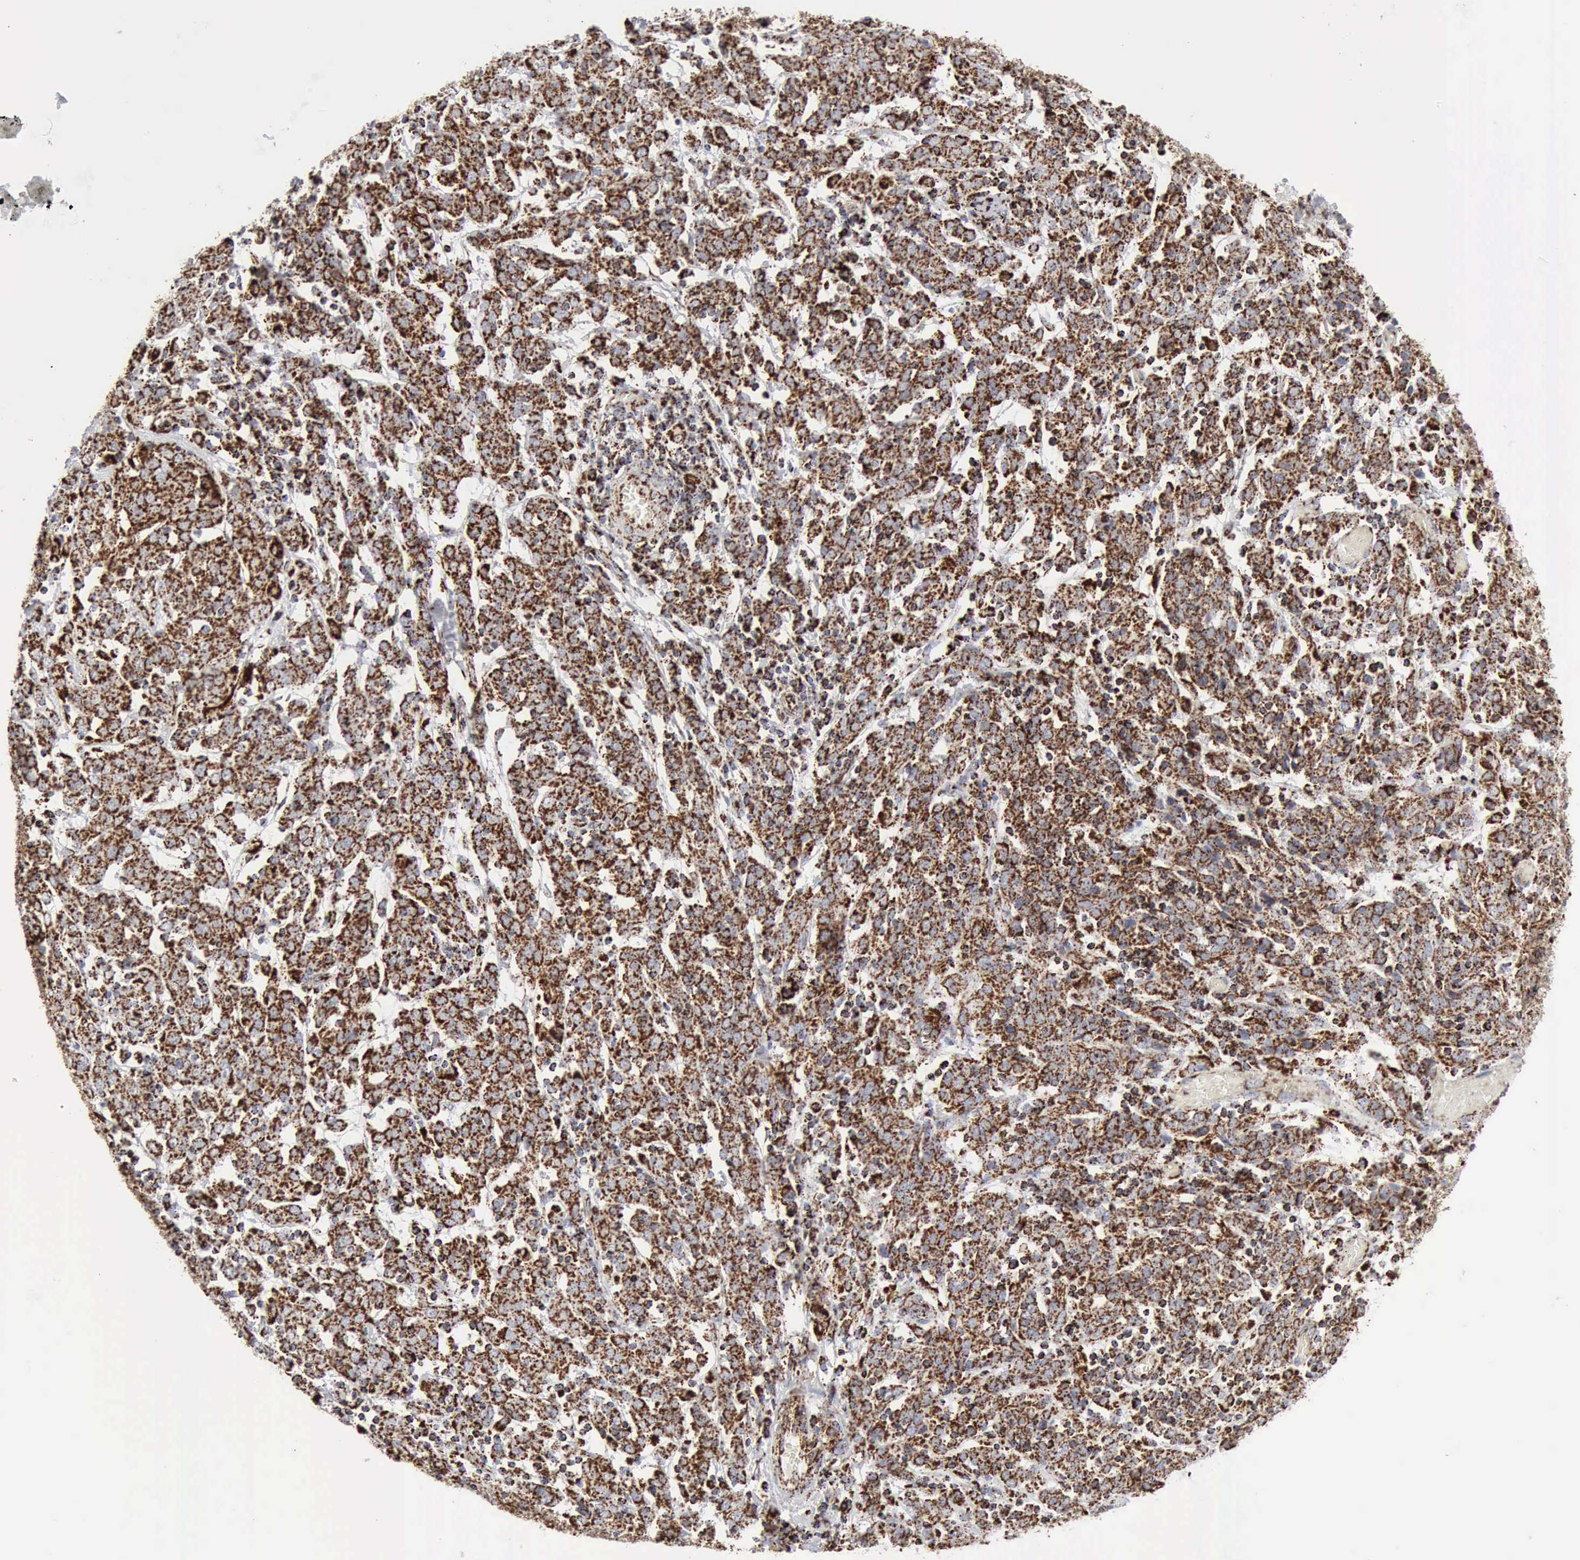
{"staining": {"intensity": "strong", "quantity": ">75%", "location": "cytoplasmic/membranous"}, "tissue": "cervical cancer", "cell_type": "Tumor cells", "image_type": "cancer", "snomed": [{"axis": "morphology", "description": "Normal tissue, NOS"}, {"axis": "morphology", "description": "Squamous cell carcinoma, NOS"}, {"axis": "topography", "description": "Cervix"}], "caption": "Immunohistochemical staining of cervical squamous cell carcinoma displays high levels of strong cytoplasmic/membranous protein positivity in approximately >75% of tumor cells.", "gene": "ACO2", "patient": {"sex": "female", "age": 67}}